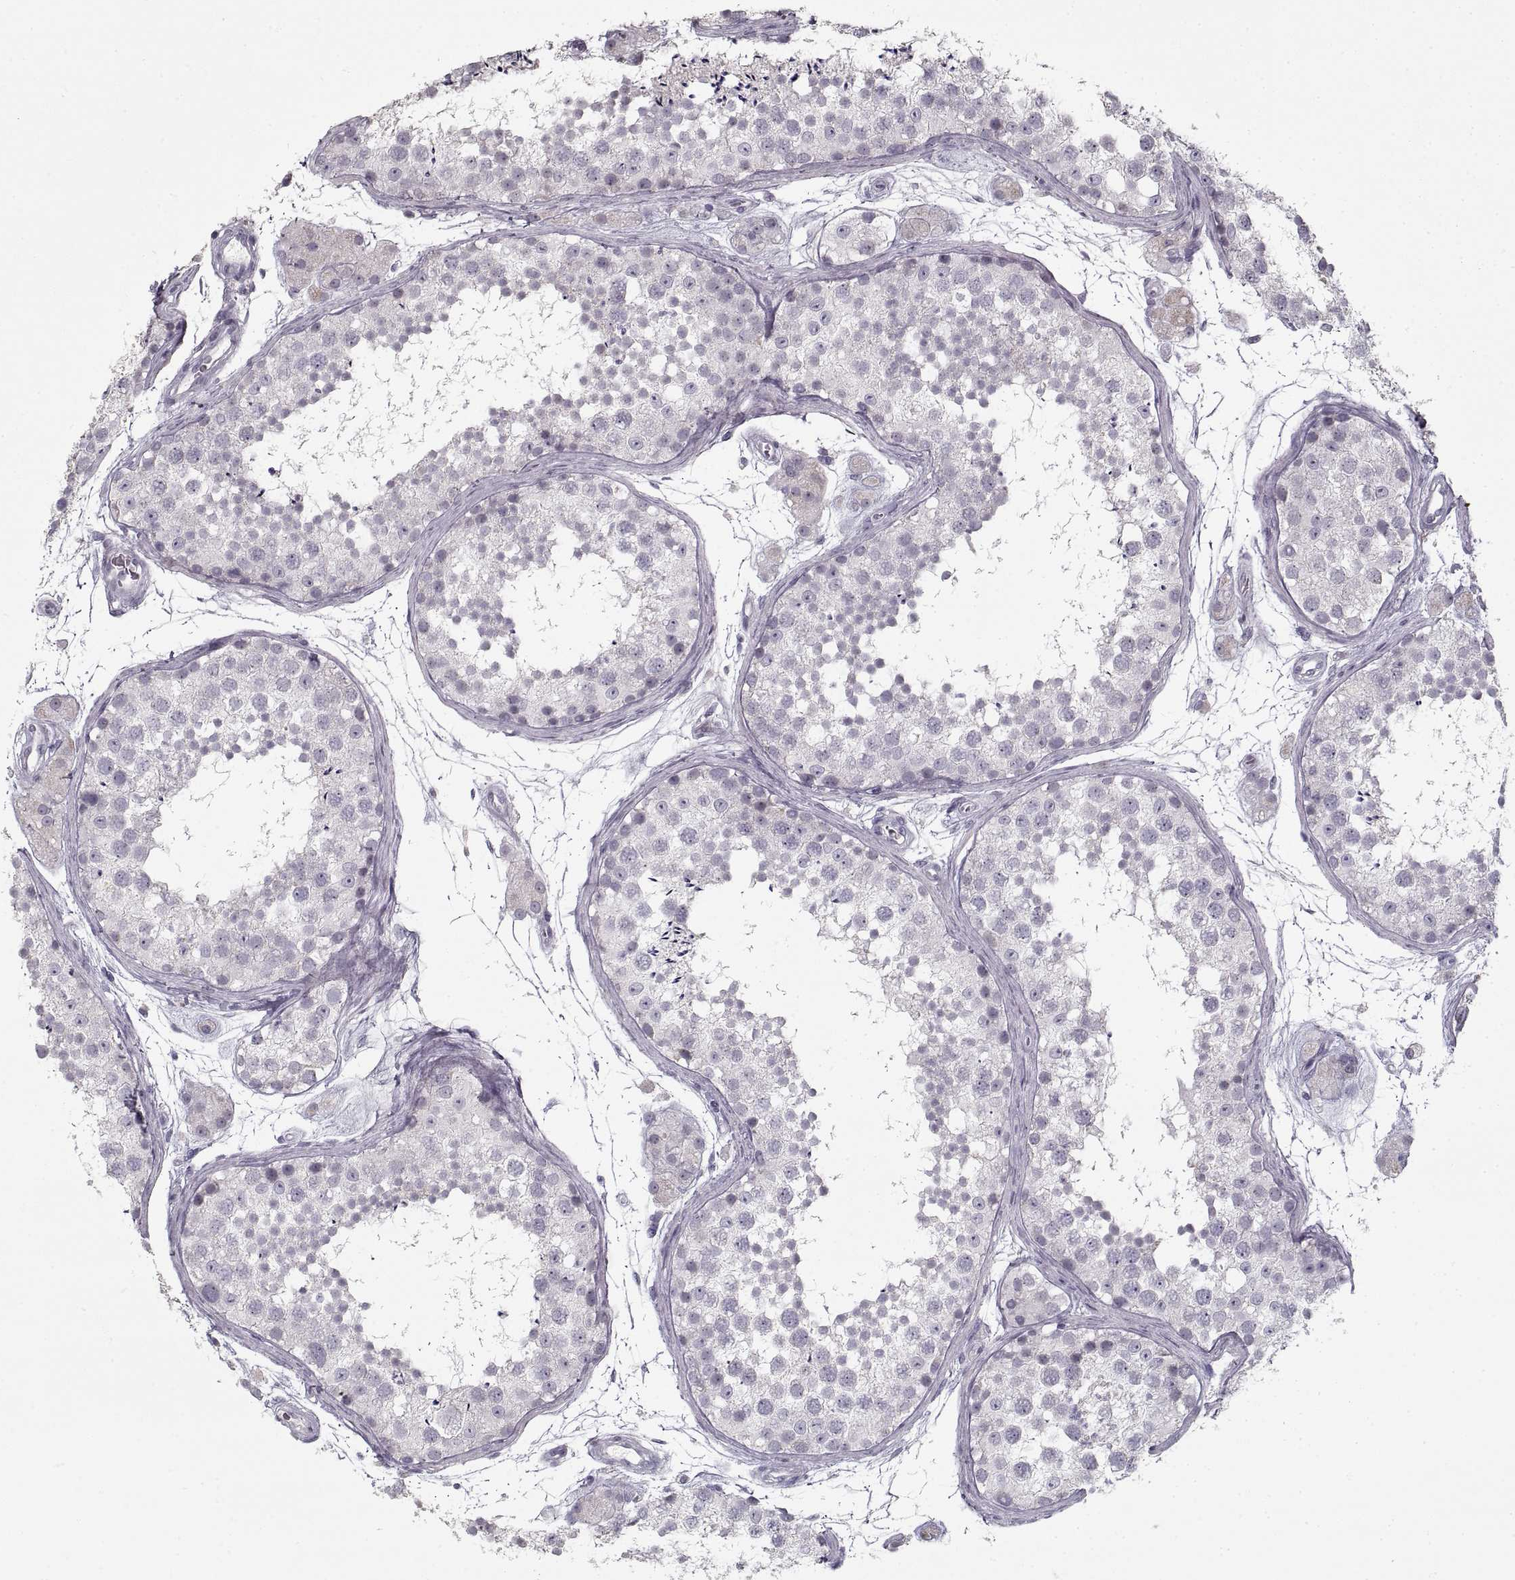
{"staining": {"intensity": "negative", "quantity": "none", "location": "none"}, "tissue": "testis", "cell_type": "Cells in seminiferous ducts", "image_type": "normal", "snomed": [{"axis": "morphology", "description": "Normal tissue, NOS"}, {"axis": "topography", "description": "Testis"}], "caption": "A high-resolution photomicrograph shows immunohistochemistry (IHC) staining of benign testis, which exhibits no significant positivity in cells in seminiferous ducts. (DAB IHC with hematoxylin counter stain).", "gene": "GAD2", "patient": {"sex": "male", "age": 41}}